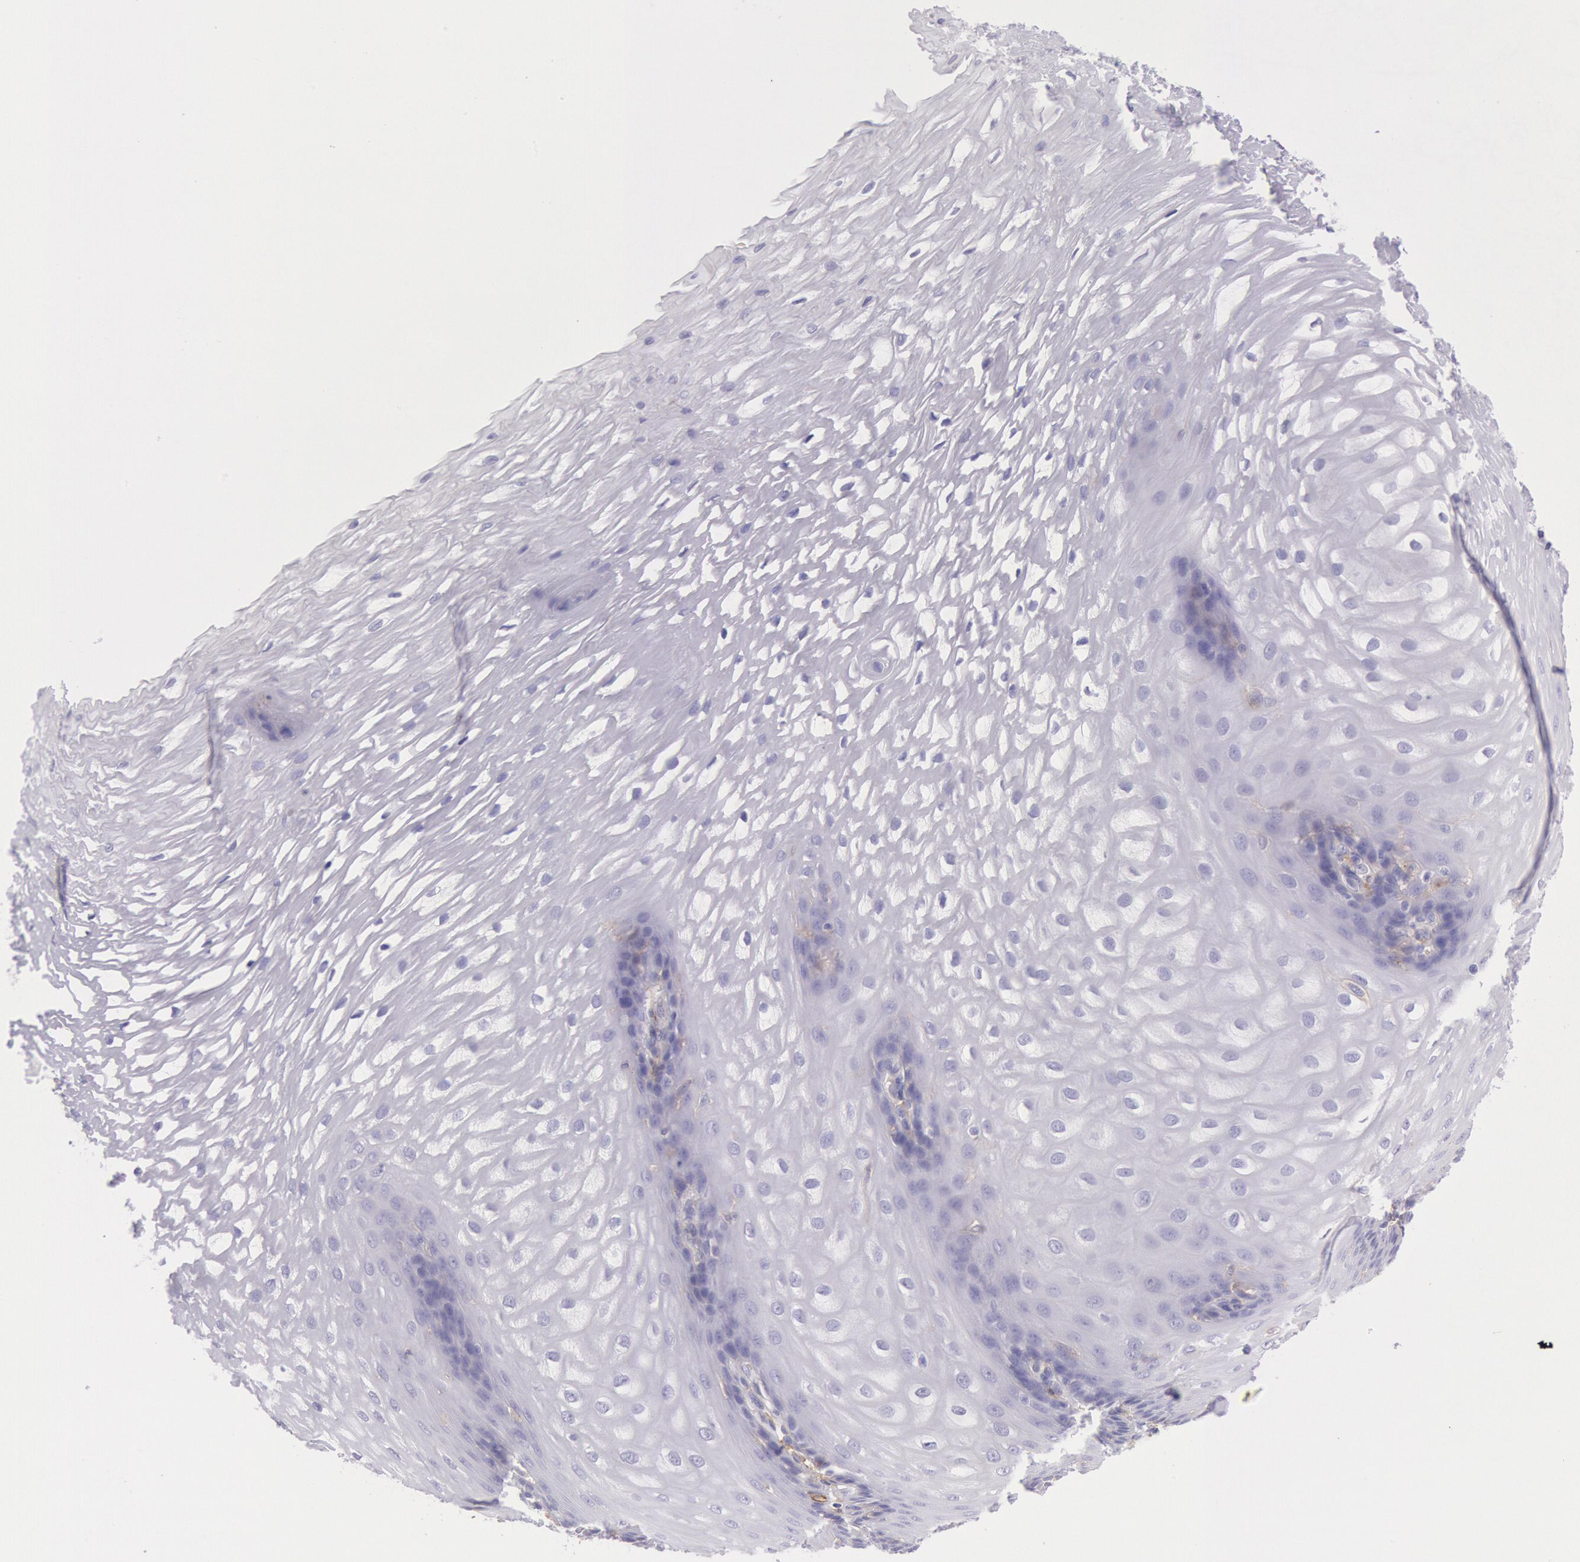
{"staining": {"intensity": "negative", "quantity": "none", "location": "none"}, "tissue": "esophagus", "cell_type": "Squamous epithelial cells", "image_type": "normal", "snomed": [{"axis": "morphology", "description": "Normal tissue, NOS"}, {"axis": "morphology", "description": "Adenocarcinoma, NOS"}, {"axis": "topography", "description": "Esophagus"}, {"axis": "topography", "description": "Stomach"}], "caption": "Immunohistochemical staining of benign esophagus demonstrates no significant staining in squamous epithelial cells. Nuclei are stained in blue.", "gene": "LYN", "patient": {"sex": "male", "age": 62}}